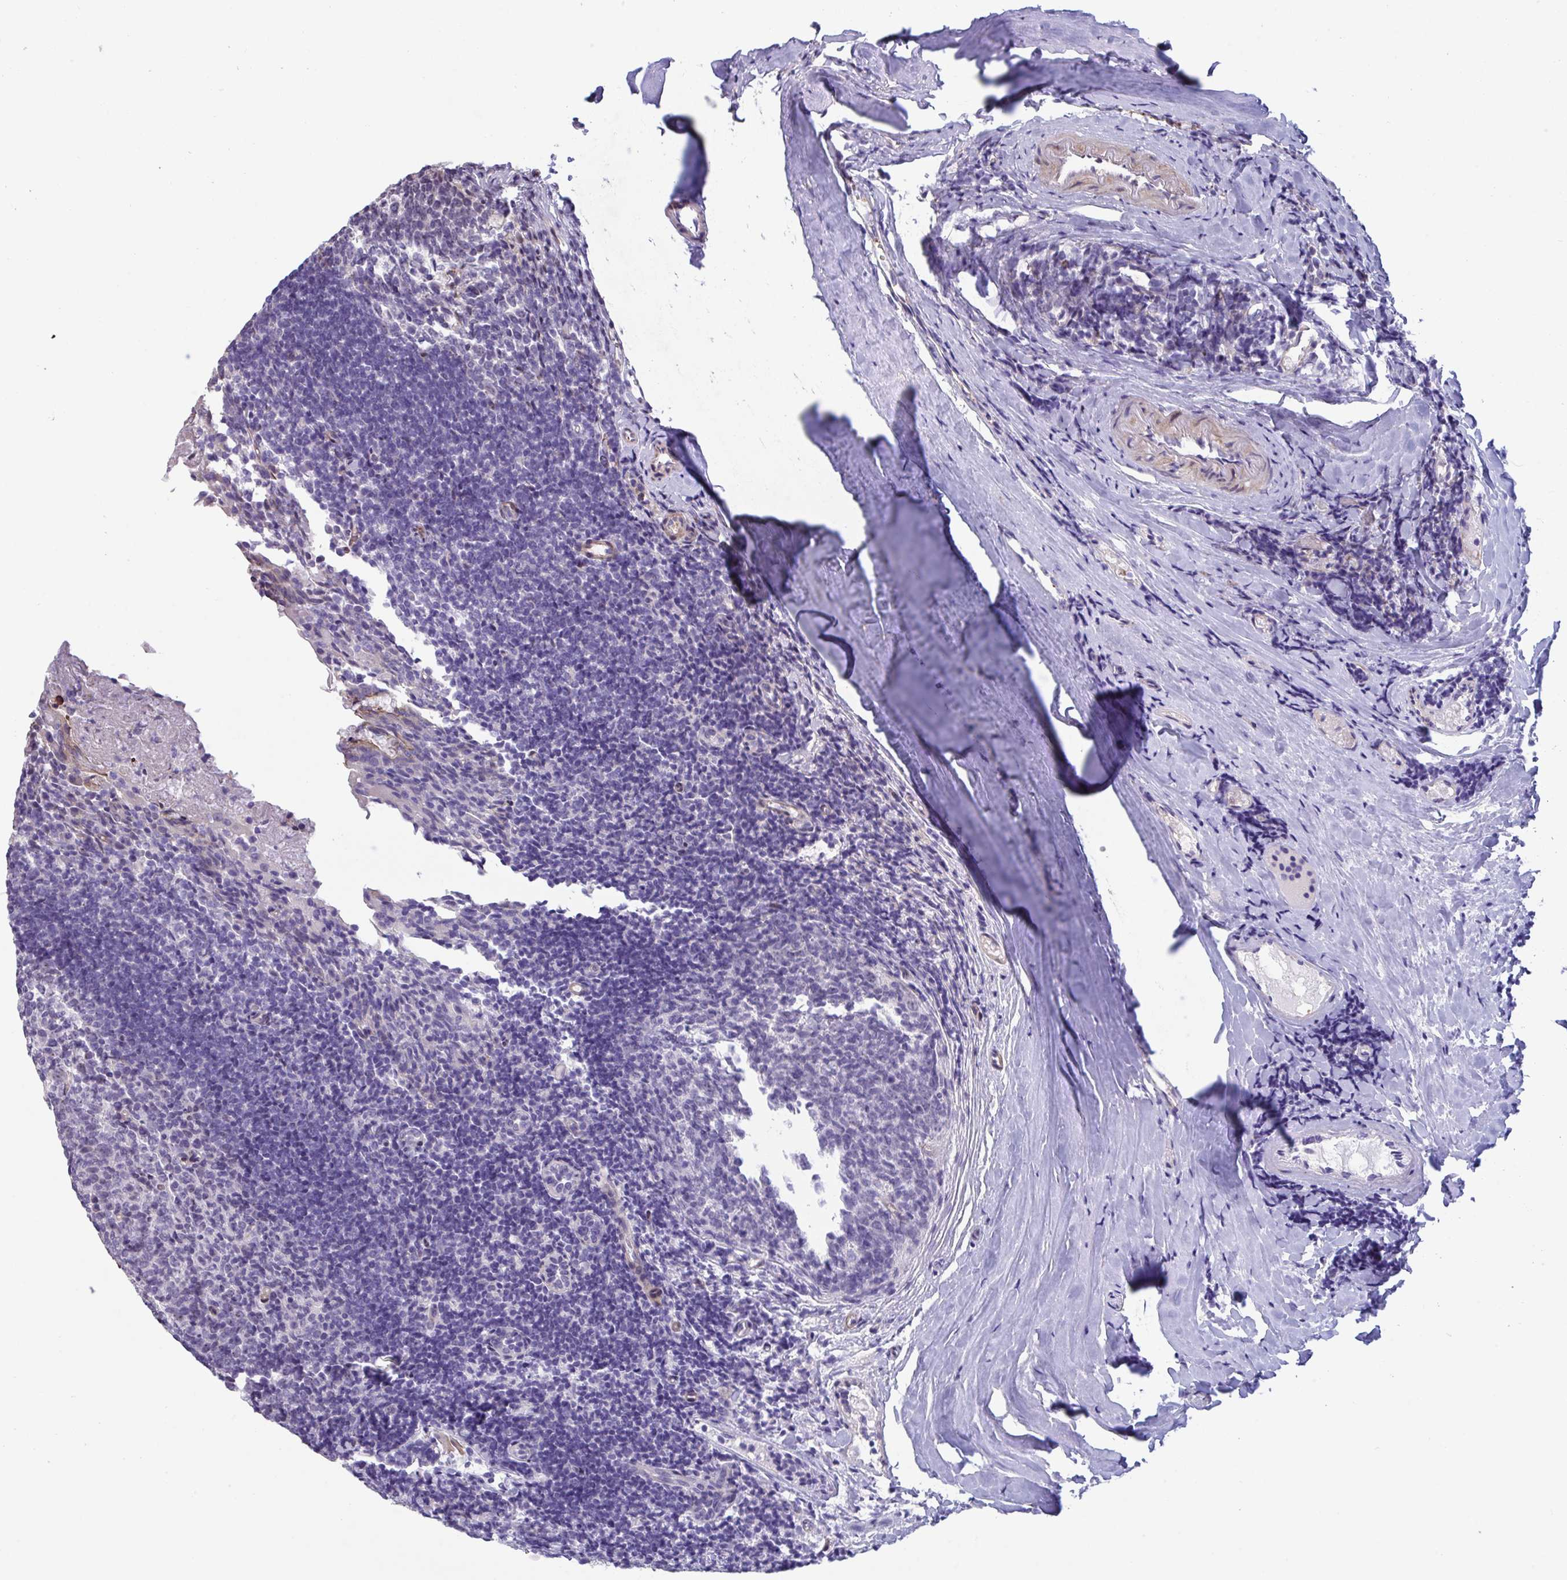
{"staining": {"intensity": "moderate", "quantity": "<25%", "location": "cytoplasmic/membranous,nuclear"}, "tissue": "tonsil", "cell_type": "Germinal center cells", "image_type": "normal", "snomed": [{"axis": "morphology", "description": "Normal tissue, NOS"}, {"axis": "topography", "description": "Tonsil"}], "caption": "High-power microscopy captured an IHC micrograph of benign tonsil, revealing moderate cytoplasmic/membranous,nuclear expression in approximately <25% of germinal center cells.", "gene": "PELI1", "patient": {"sex": "female", "age": 10}}